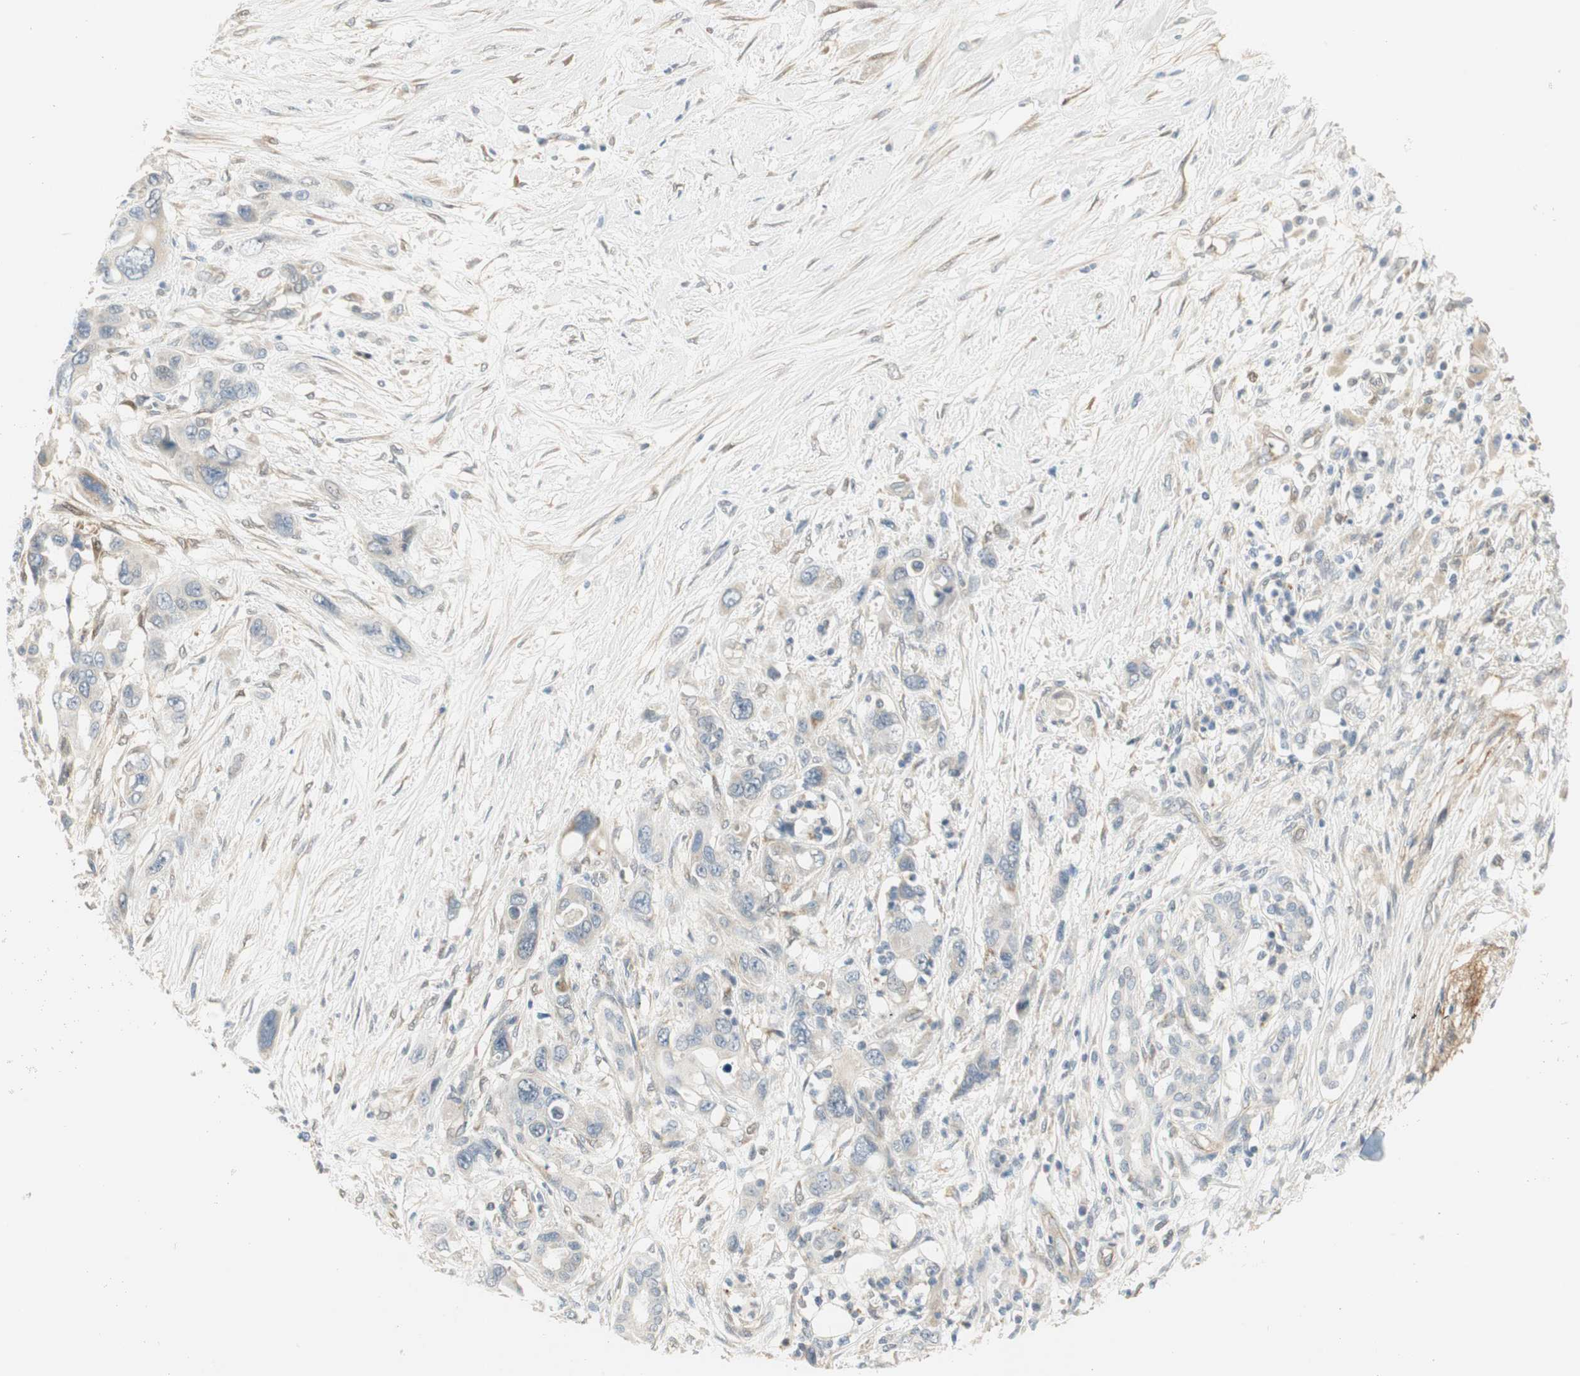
{"staining": {"intensity": "weak", "quantity": "<25%", "location": "cytoplasmic/membranous"}, "tissue": "pancreatic cancer", "cell_type": "Tumor cells", "image_type": "cancer", "snomed": [{"axis": "morphology", "description": "Adenocarcinoma, NOS"}, {"axis": "topography", "description": "Pancreas"}], "caption": "IHC image of human pancreatic adenocarcinoma stained for a protein (brown), which displays no expression in tumor cells.", "gene": "STON1-GTF2A1L", "patient": {"sex": "male", "age": 46}}